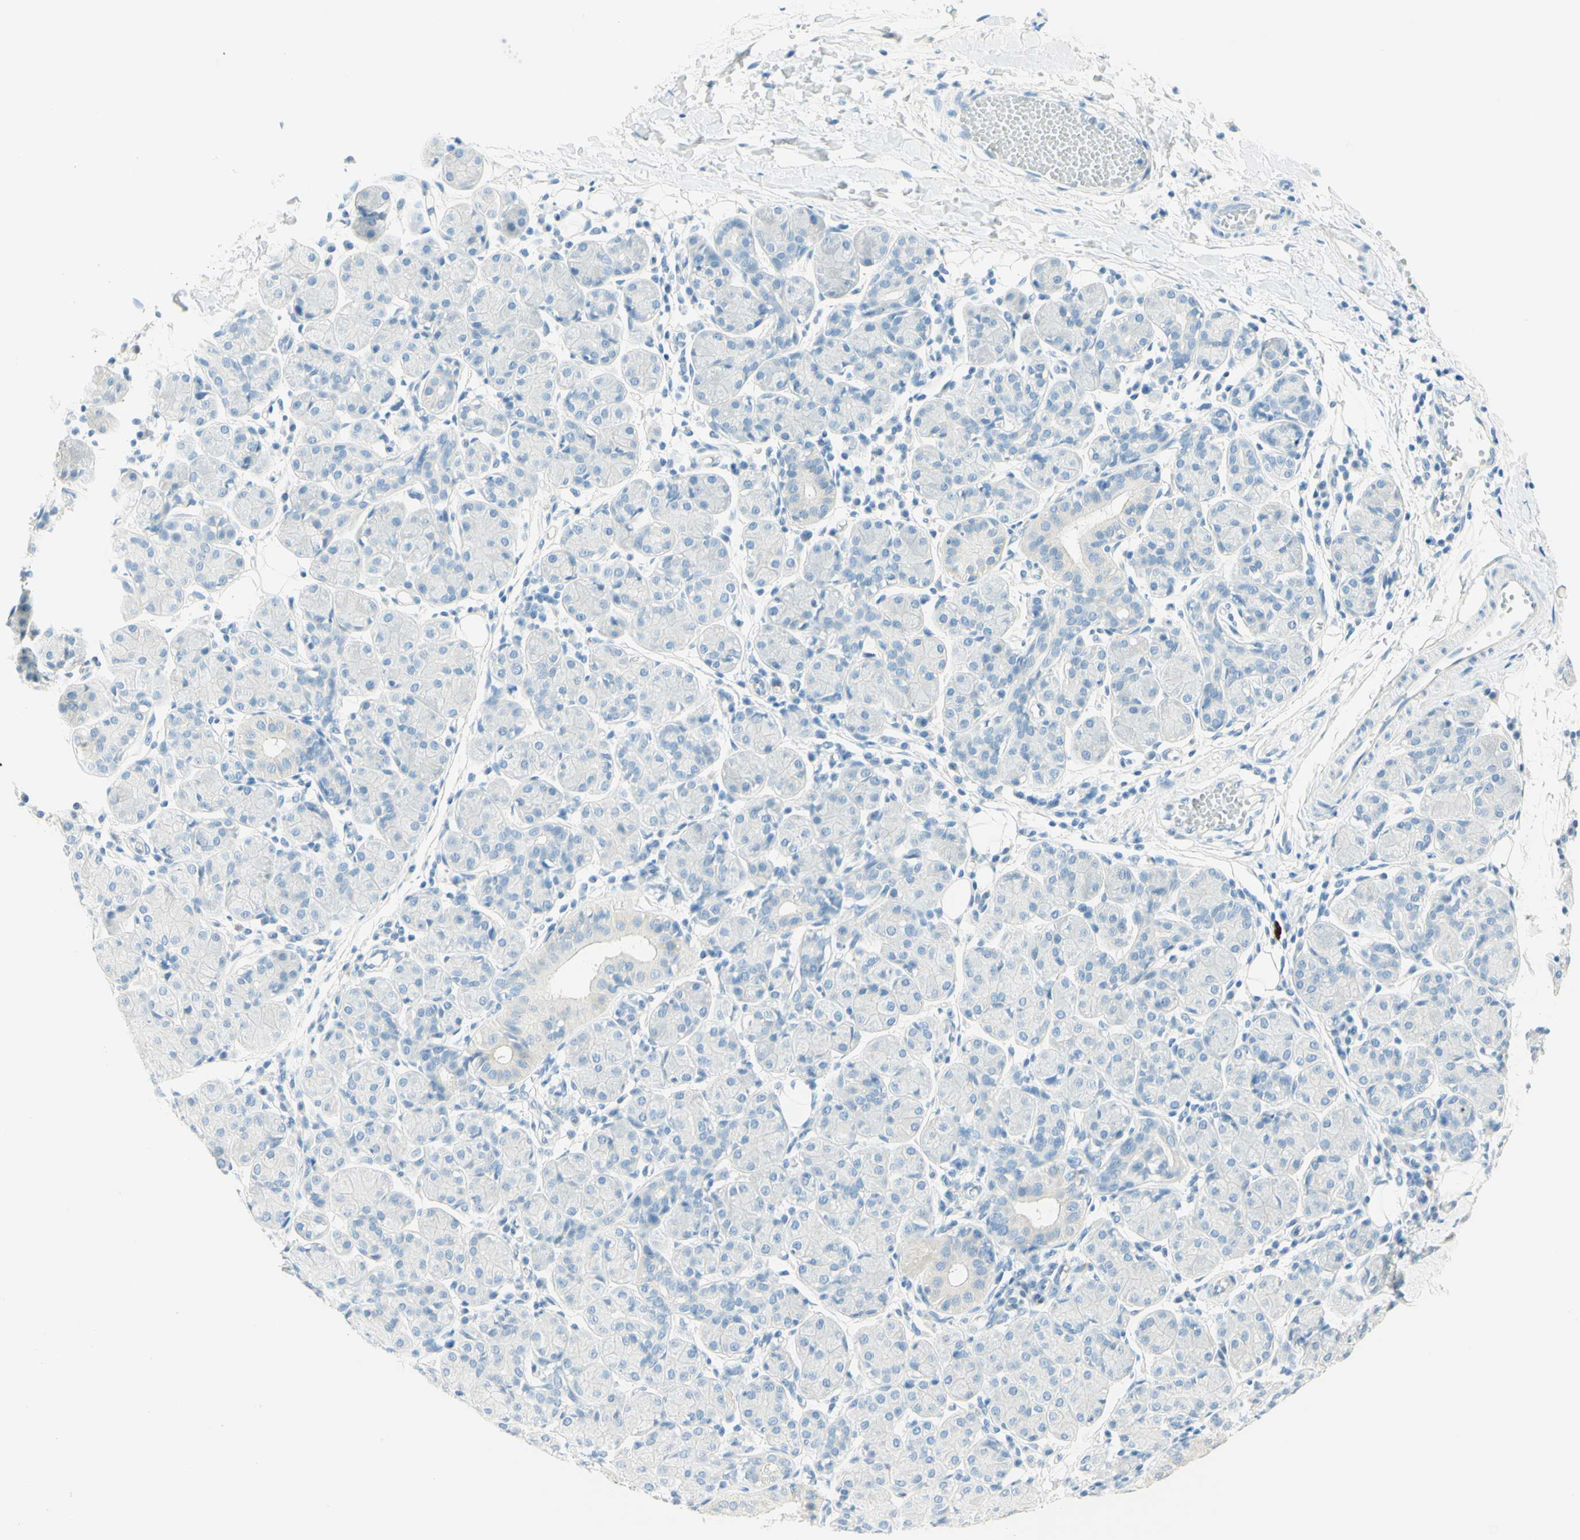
{"staining": {"intensity": "negative", "quantity": "none", "location": "none"}, "tissue": "salivary gland", "cell_type": "Glandular cells", "image_type": "normal", "snomed": [{"axis": "morphology", "description": "Normal tissue, NOS"}, {"axis": "morphology", "description": "Inflammation, NOS"}, {"axis": "topography", "description": "Lymph node"}, {"axis": "topography", "description": "Salivary gland"}], "caption": "The image exhibits no significant staining in glandular cells of salivary gland.", "gene": "TMEM132D", "patient": {"sex": "male", "age": 3}}